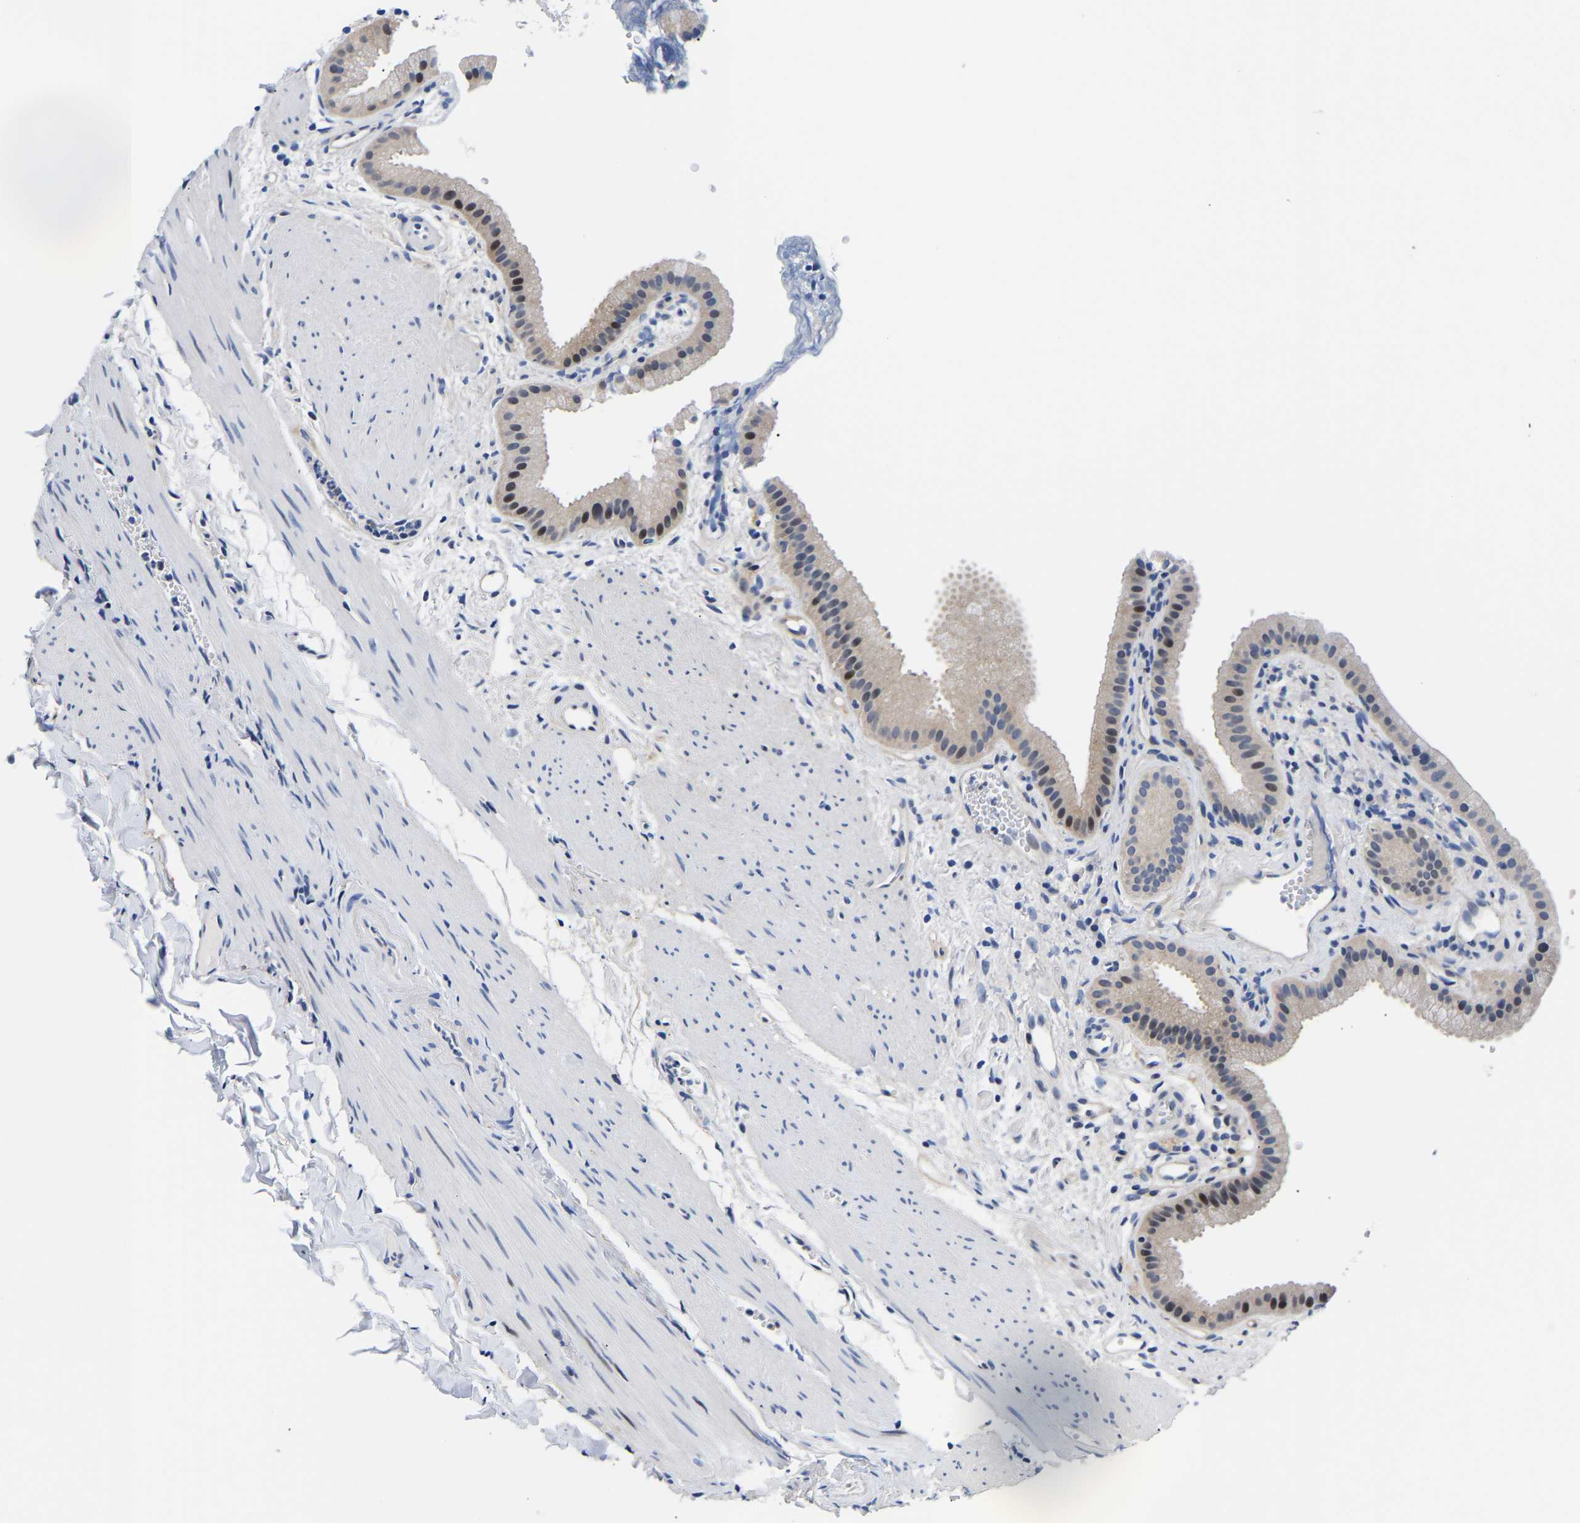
{"staining": {"intensity": "strong", "quantity": ">75%", "location": "nuclear"}, "tissue": "gallbladder", "cell_type": "Glandular cells", "image_type": "normal", "snomed": [{"axis": "morphology", "description": "Normal tissue, NOS"}, {"axis": "topography", "description": "Gallbladder"}], "caption": "Gallbladder stained for a protein displays strong nuclear positivity in glandular cells. (DAB IHC with brightfield microscopy, high magnification).", "gene": "PTRHD1", "patient": {"sex": "female", "age": 64}}